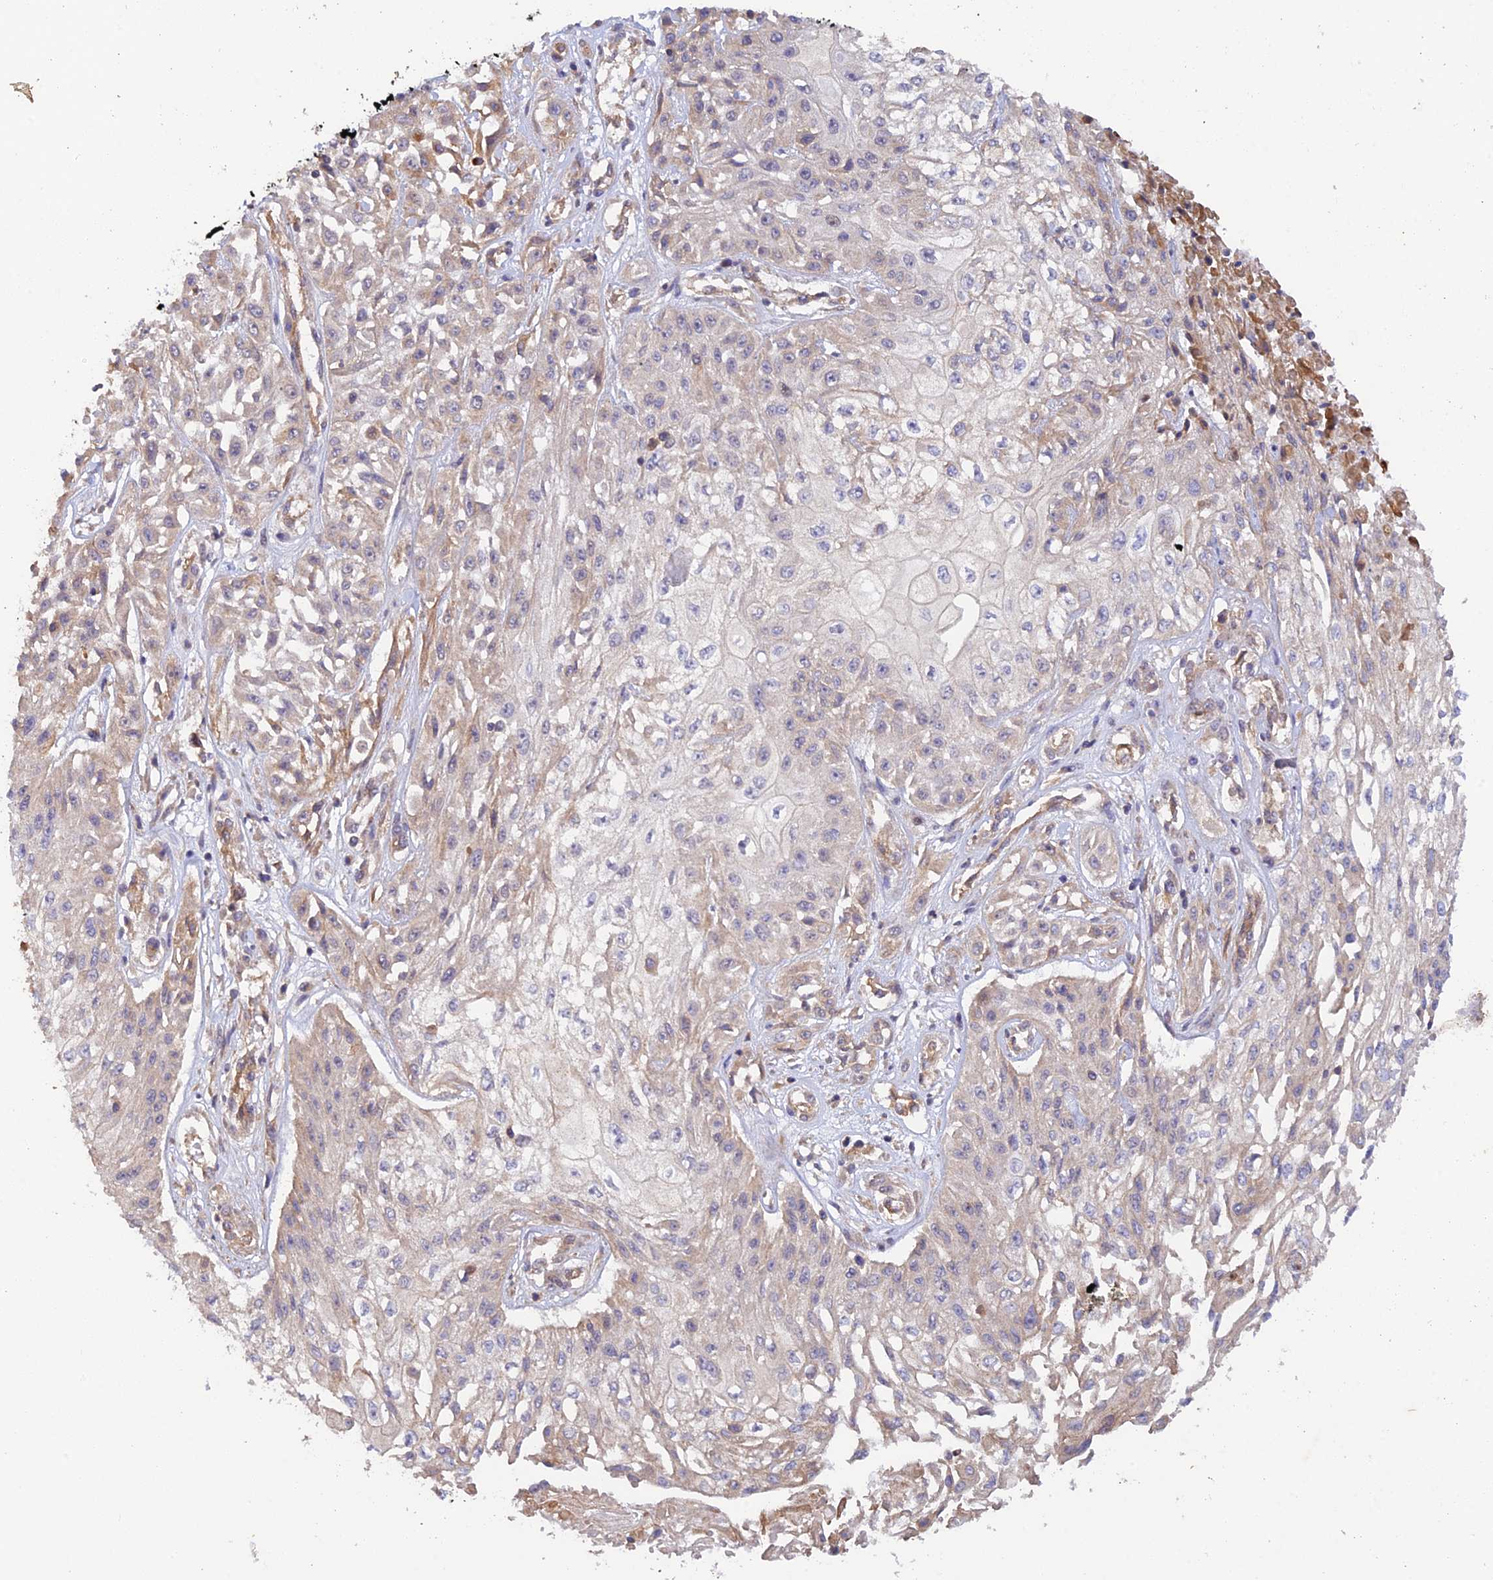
{"staining": {"intensity": "negative", "quantity": "none", "location": "none"}, "tissue": "skin cancer", "cell_type": "Tumor cells", "image_type": "cancer", "snomed": [{"axis": "morphology", "description": "Squamous cell carcinoma, NOS"}, {"axis": "morphology", "description": "Squamous cell carcinoma, metastatic, NOS"}, {"axis": "topography", "description": "Skin"}, {"axis": "topography", "description": "Lymph node"}], "caption": "Immunohistochemistry (IHC) histopathology image of skin metastatic squamous cell carcinoma stained for a protein (brown), which exhibits no positivity in tumor cells.", "gene": "MYO9A", "patient": {"sex": "male", "age": 75}}